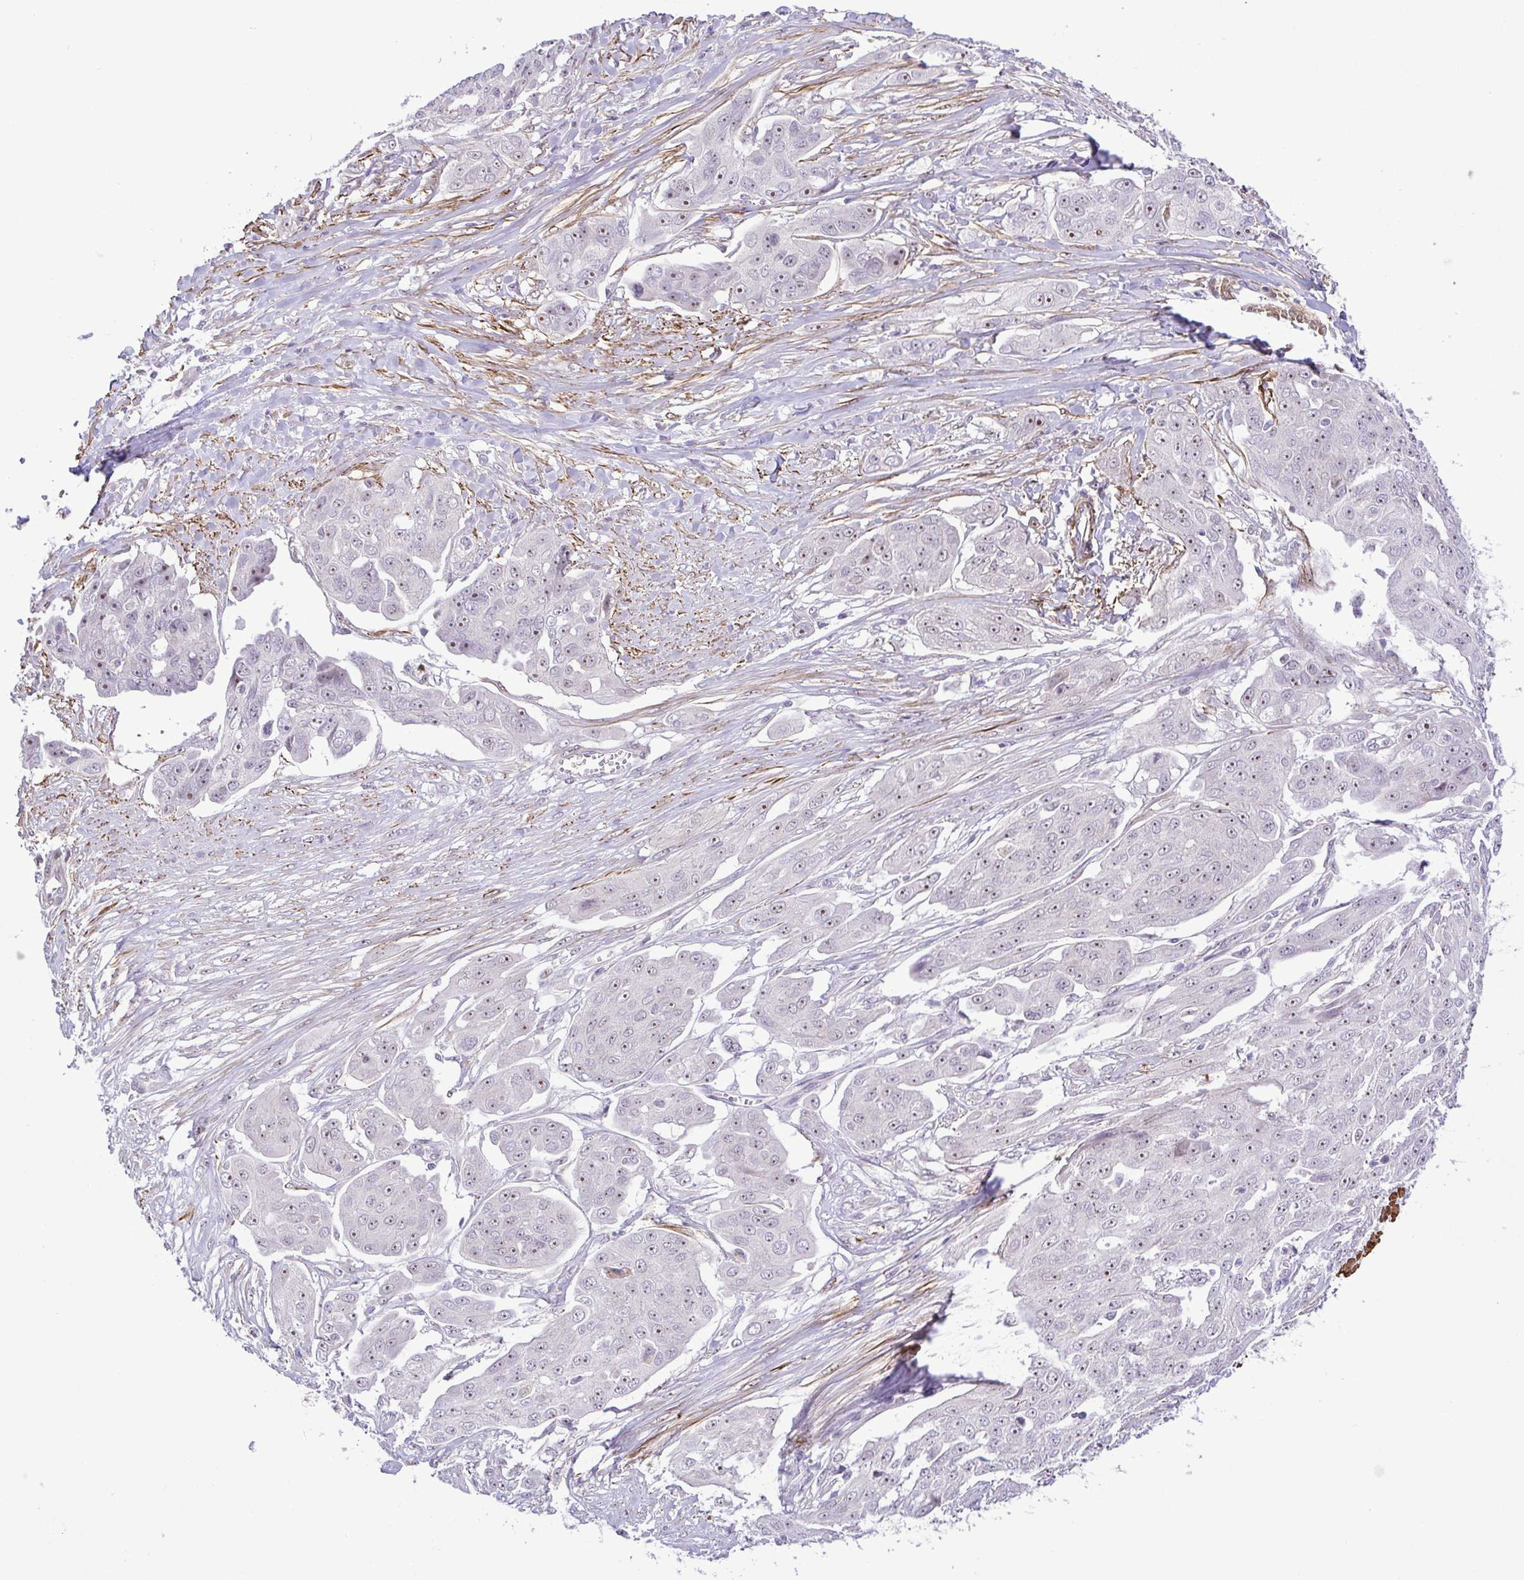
{"staining": {"intensity": "moderate", "quantity": "<25%", "location": "nuclear"}, "tissue": "ovarian cancer", "cell_type": "Tumor cells", "image_type": "cancer", "snomed": [{"axis": "morphology", "description": "Carcinoma, endometroid"}, {"axis": "topography", "description": "Ovary"}], "caption": "A brown stain highlights moderate nuclear staining of a protein in ovarian cancer (endometroid carcinoma) tumor cells. The staining is performed using DAB brown chromogen to label protein expression. The nuclei are counter-stained blue using hematoxylin.", "gene": "RSL24D1", "patient": {"sex": "female", "age": 70}}